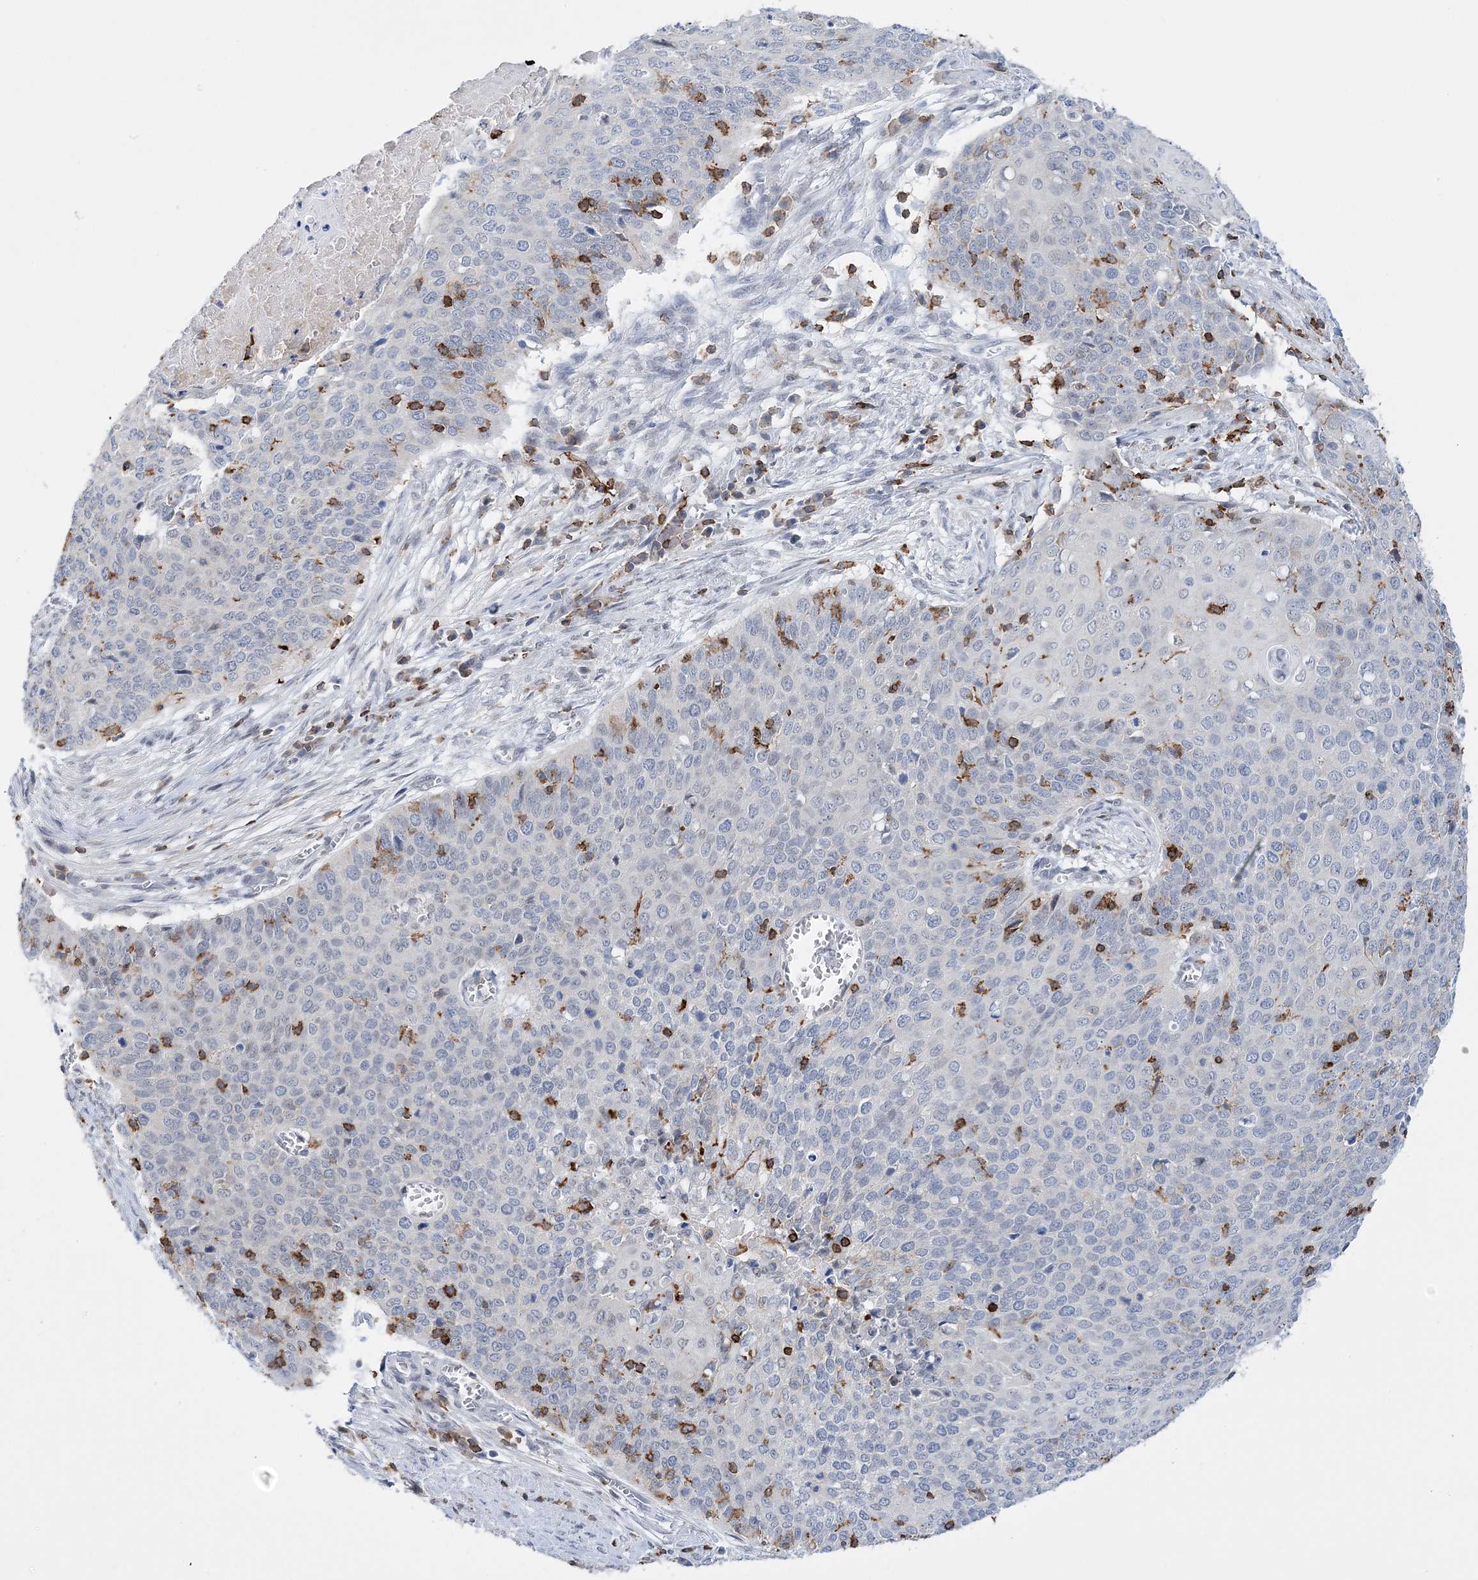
{"staining": {"intensity": "negative", "quantity": "none", "location": "none"}, "tissue": "cervical cancer", "cell_type": "Tumor cells", "image_type": "cancer", "snomed": [{"axis": "morphology", "description": "Squamous cell carcinoma, NOS"}, {"axis": "topography", "description": "Cervix"}], "caption": "This is an immunohistochemistry (IHC) image of human cervical cancer (squamous cell carcinoma). There is no staining in tumor cells.", "gene": "PRMT9", "patient": {"sex": "female", "age": 39}}